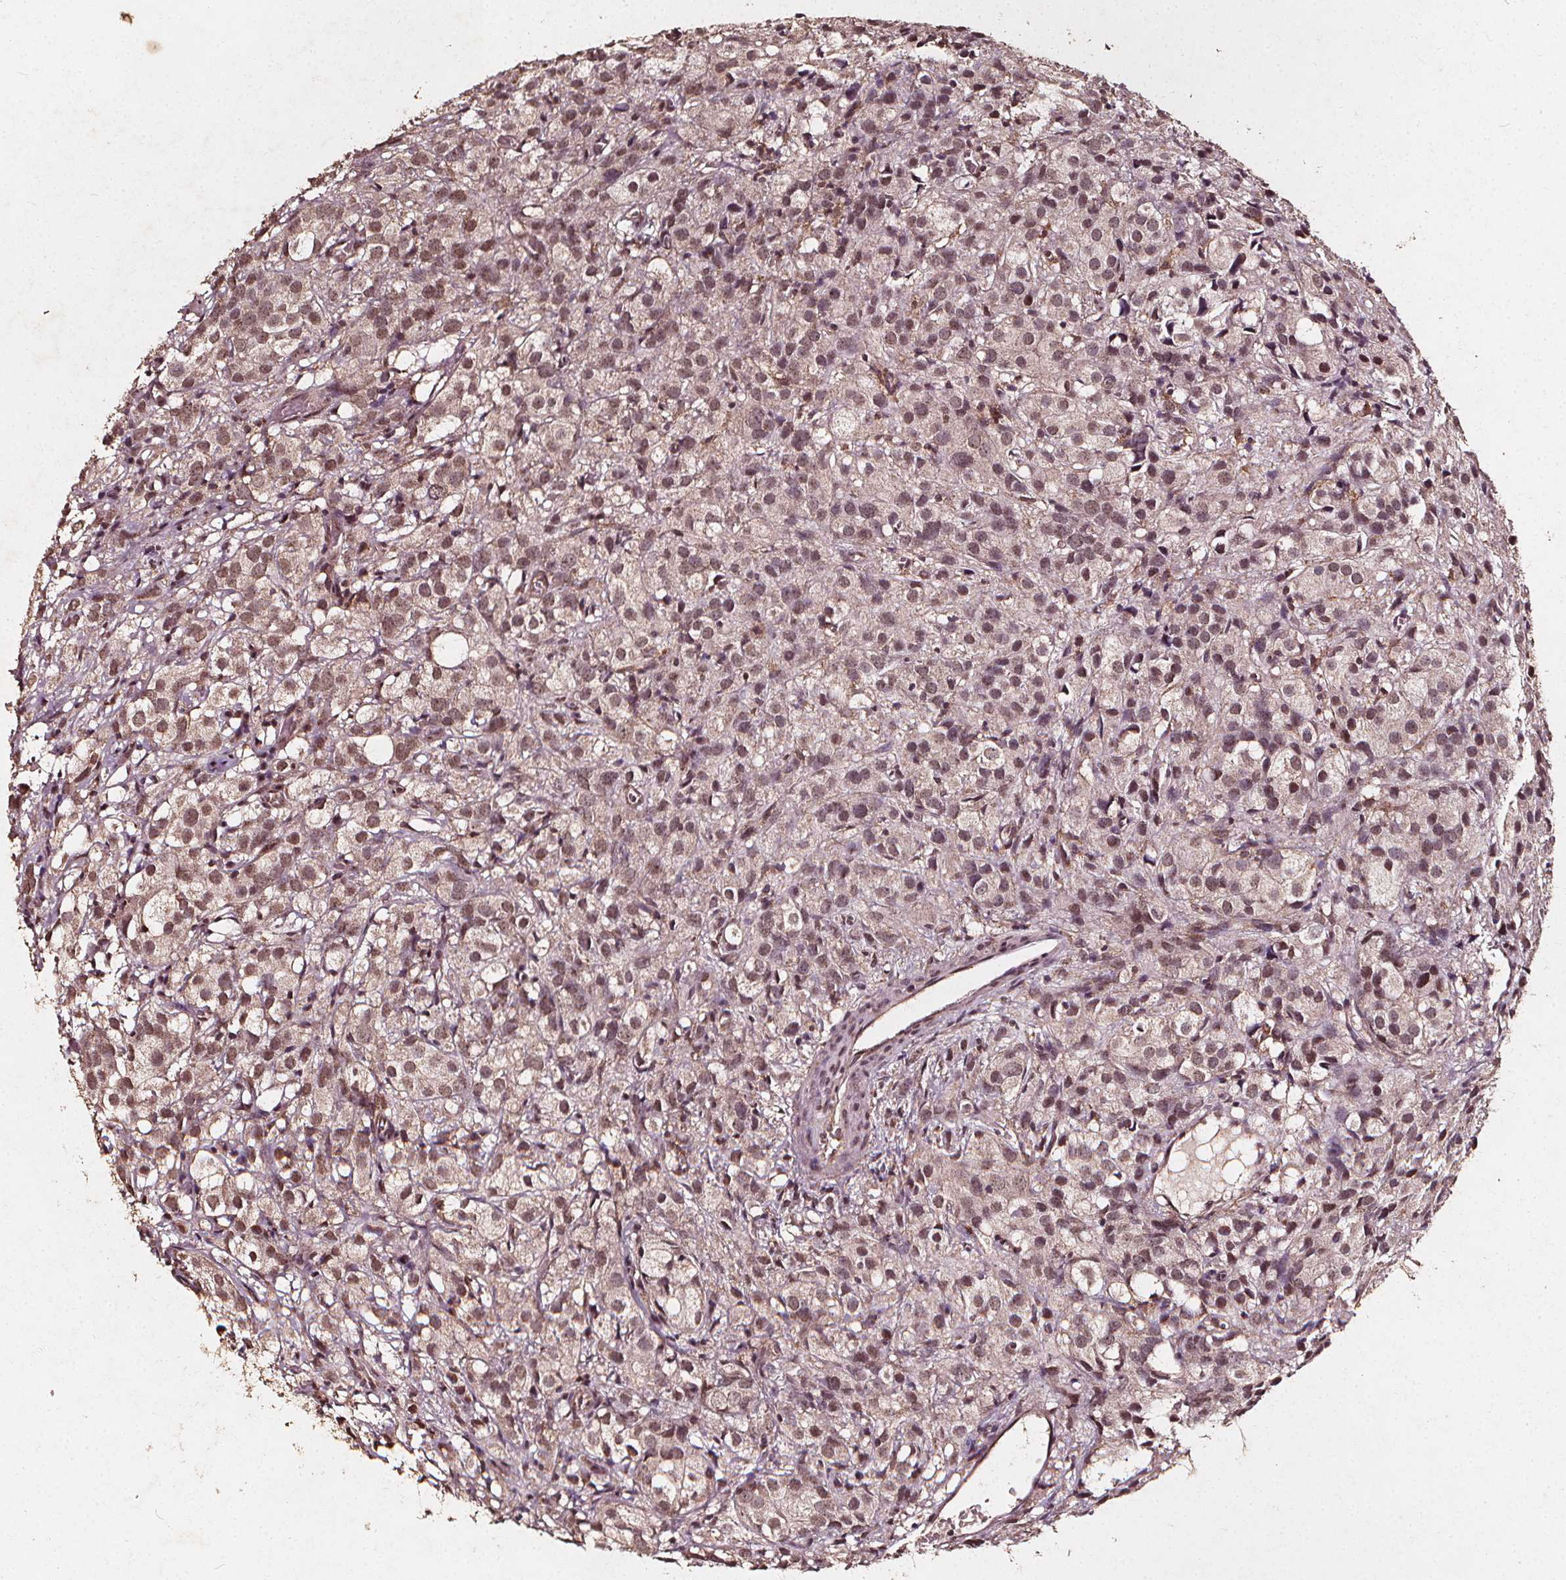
{"staining": {"intensity": "moderate", "quantity": "25%-75%", "location": "nuclear"}, "tissue": "prostate cancer", "cell_type": "Tumor cells", "image_type": "cancer", "snomed": [{"axis": "morphology", "description": "Adenocarcinoma, High grade"}, {"axis": "topography", "description": "Prostate"}], "caption": "Approximately 25%-75% of tumor cells in human prostate cancer exhibit moderate nuclear protein expression as visualized by brown immunohistochemical staining.", "gene": "ABCA1", "patient": {"sex": "male", "age": 86}}